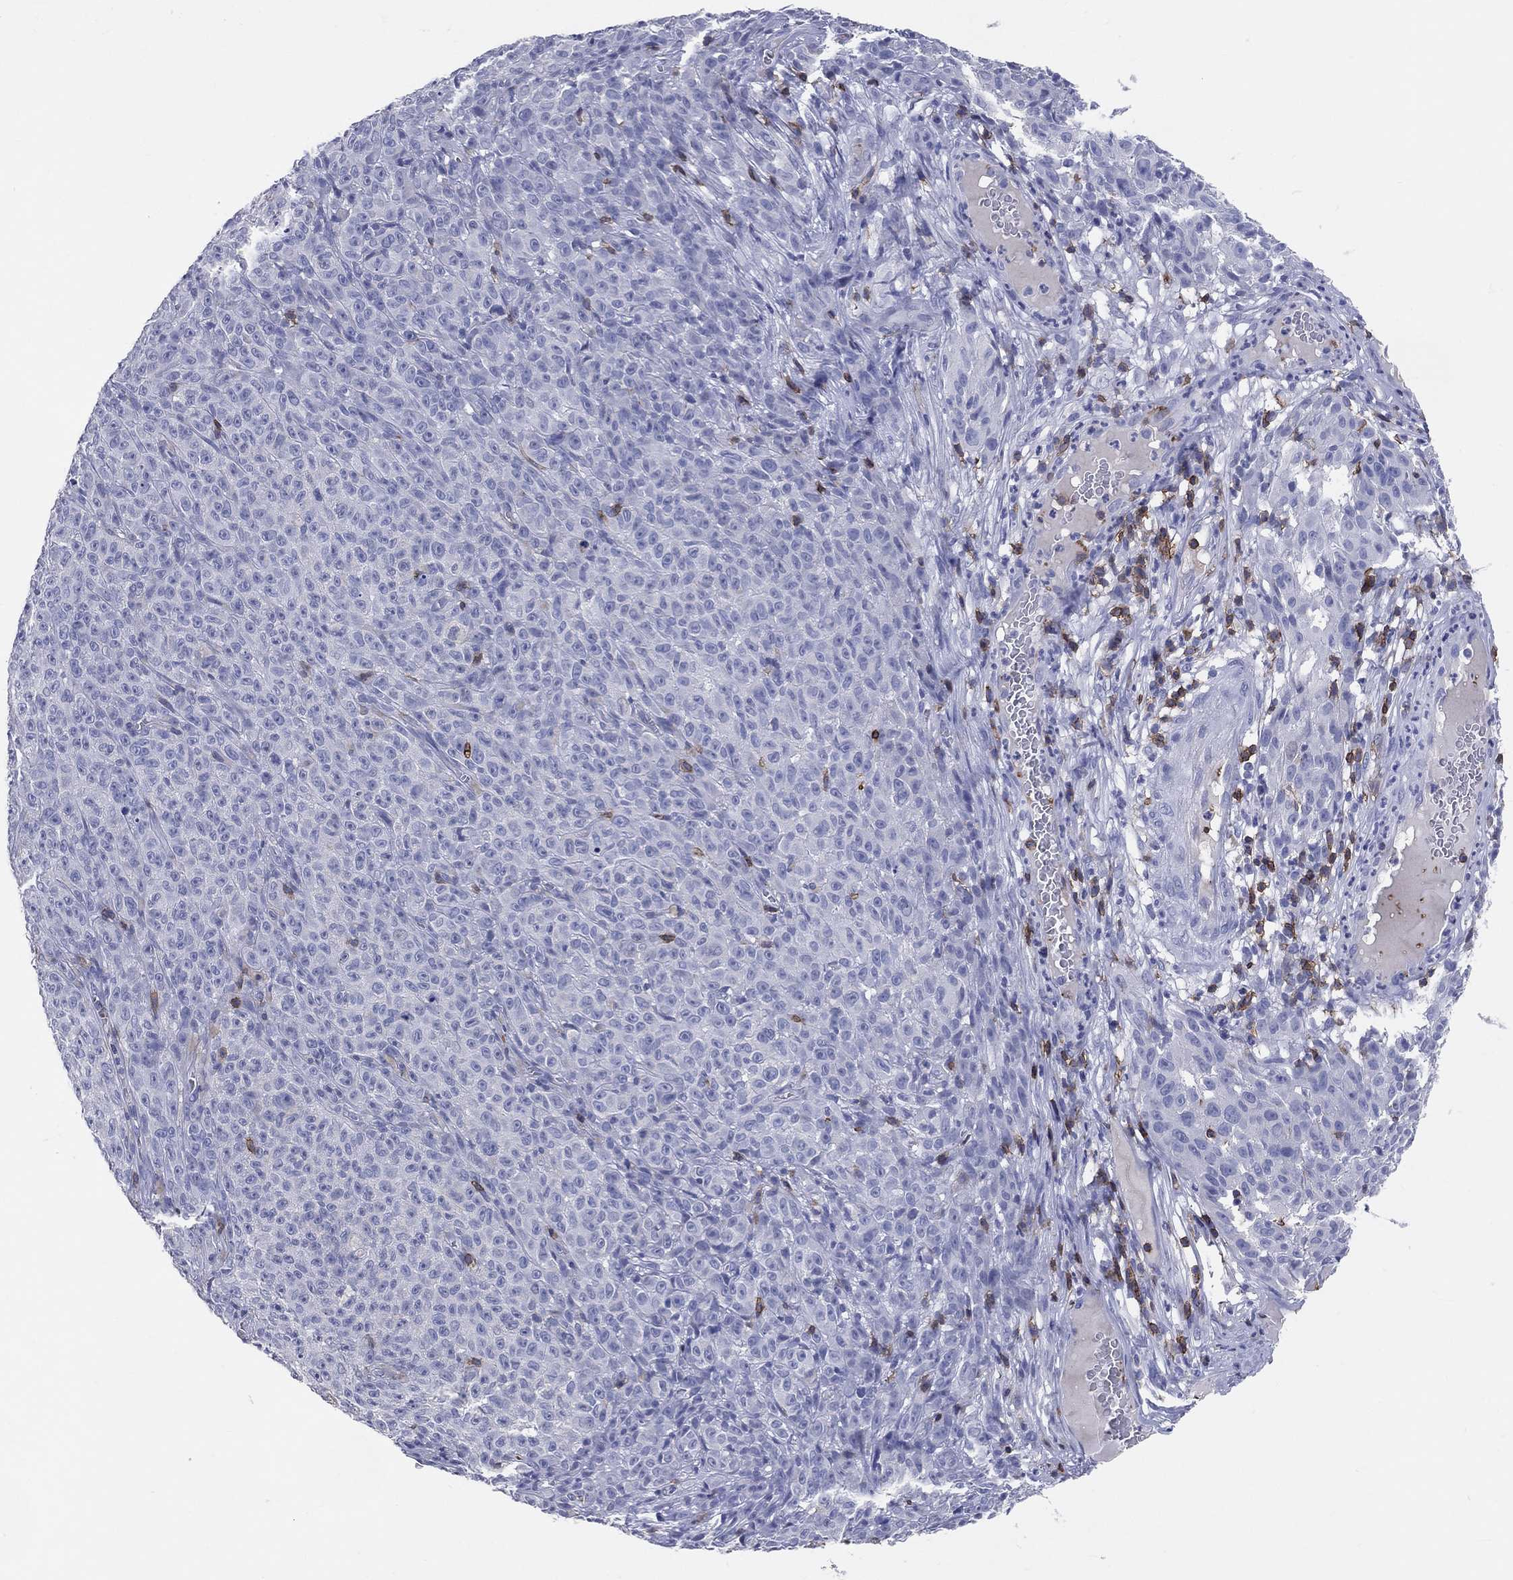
{"staining": {"intensity": "negative", "quantity": "none", "location": "none"}, "tissue": "melanoma", "cell_type": "Tumor cells", "image_type": "cancer", "snomed": [{"axis": "morphology", "description": "Malignant melanoma, NOS"}, {"axis": "topography", "description": "Skin"}], "caption": "Immunohistochemistry (IHC) image of malignant melanoma stained for a protein (brown), which reveals no staining in tumor cells. (Brightfield microscopy of DAB (3,3'-diaminobenzidine) immunohistochemistry at high magnification).", "gene": "LAT", "patient": {"sex": "female", "age": 82}}